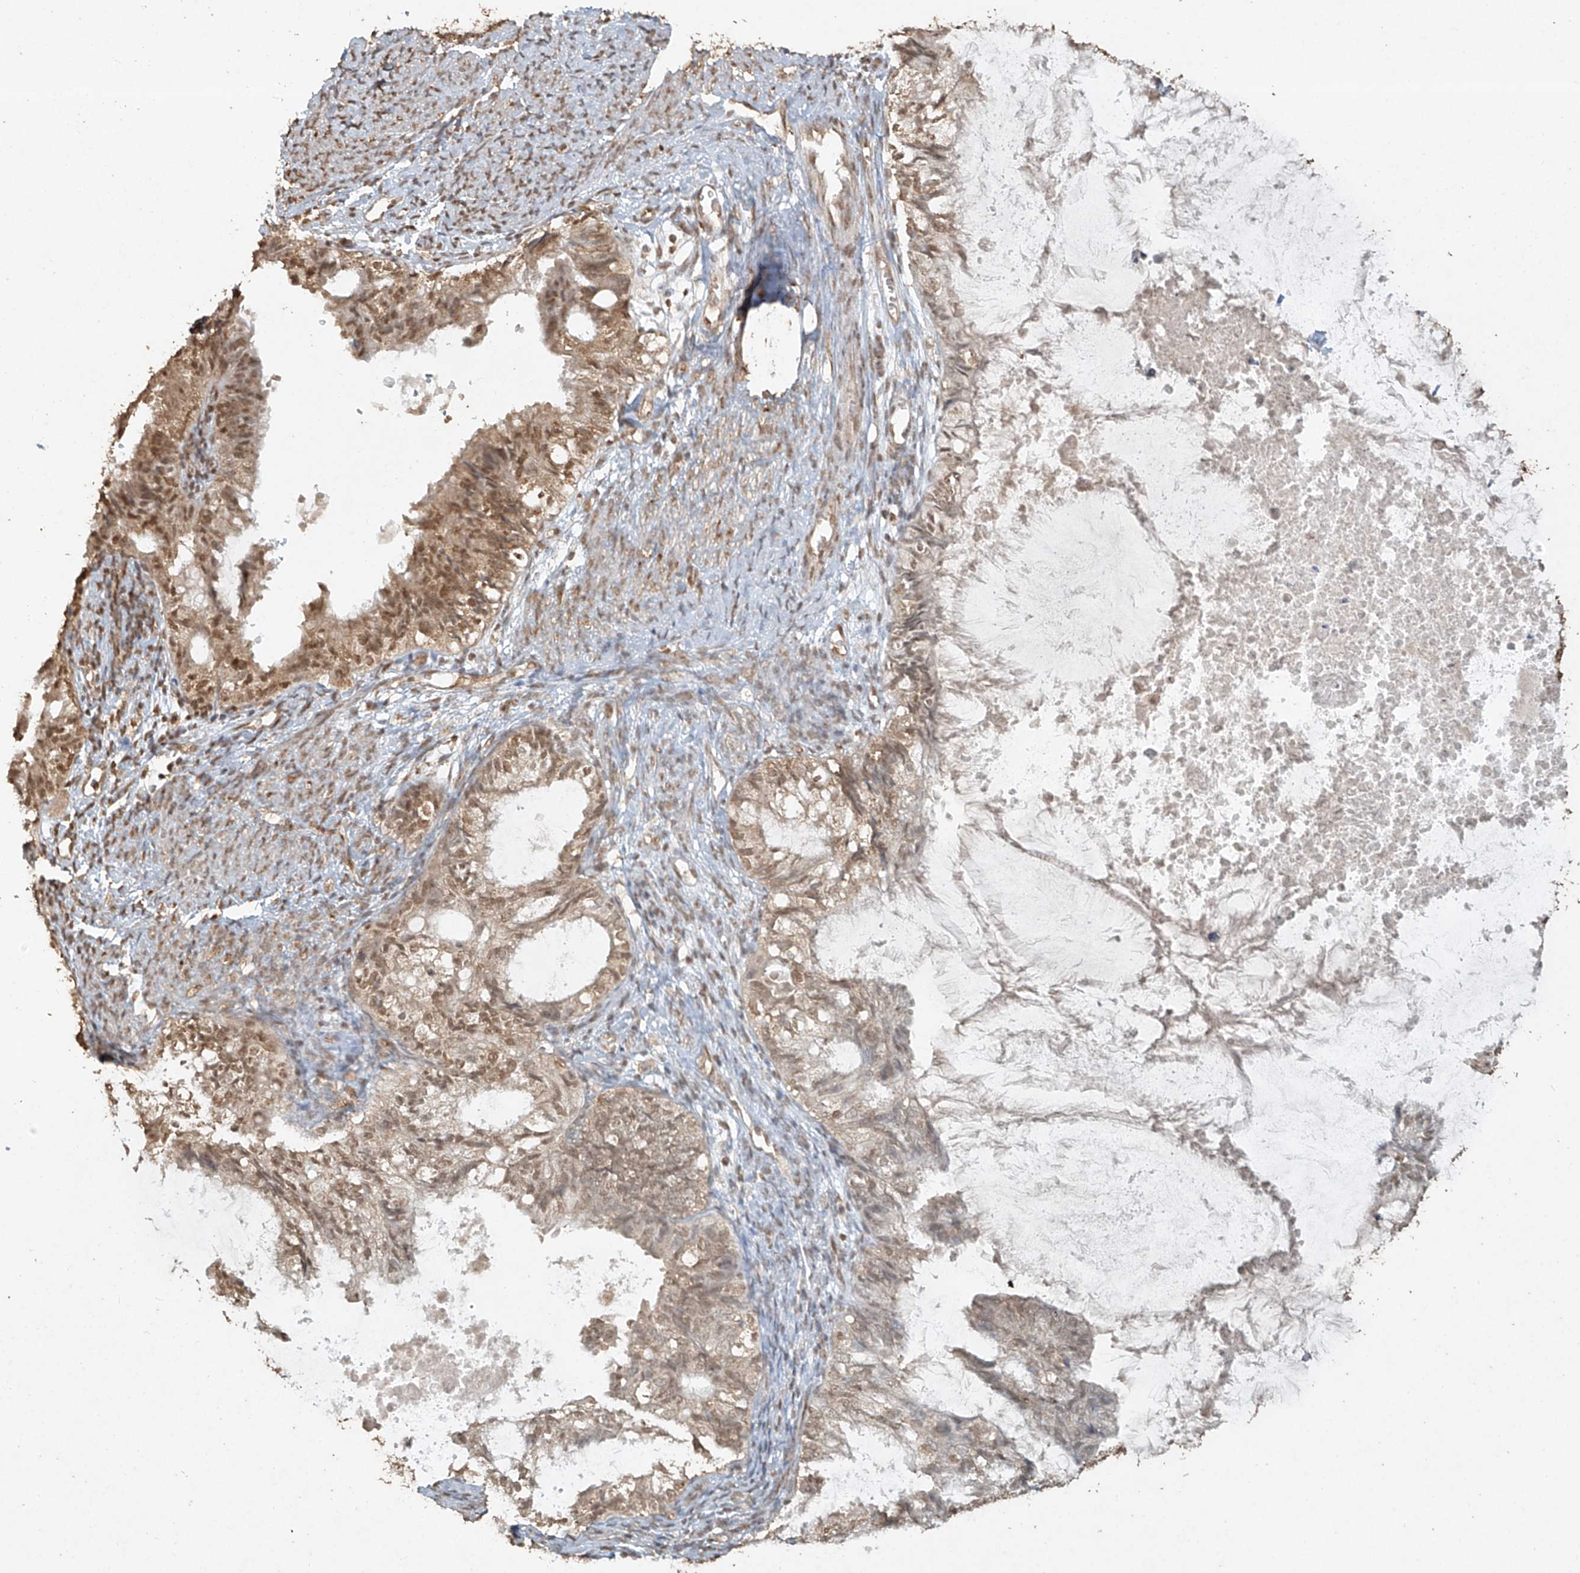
{"staining": {"intensity": "moderate", "quantity": ">75%", "location": "nuclear"}, "tissue": "cervical cancer", "cell_type": "Tumor cells", "image_type": "cancer", "snomed": [{"axis": "morphology", "description": "Normal tissue, NOS"}, {"axis": "morphology", "description": "Adenocarcinoma, NOS"}, {"axis": "topography", "description": "Cervix"}, {"axis": "topography", "description": "Endometrium"}], "caption": "Tumor cells reveal medium levels of moderate nuclear positivity in approximately >75% of cells in cervical adenocarcinoma.", "gene": "TIGAR", "patient": {"sex": "female", "age": 86}}